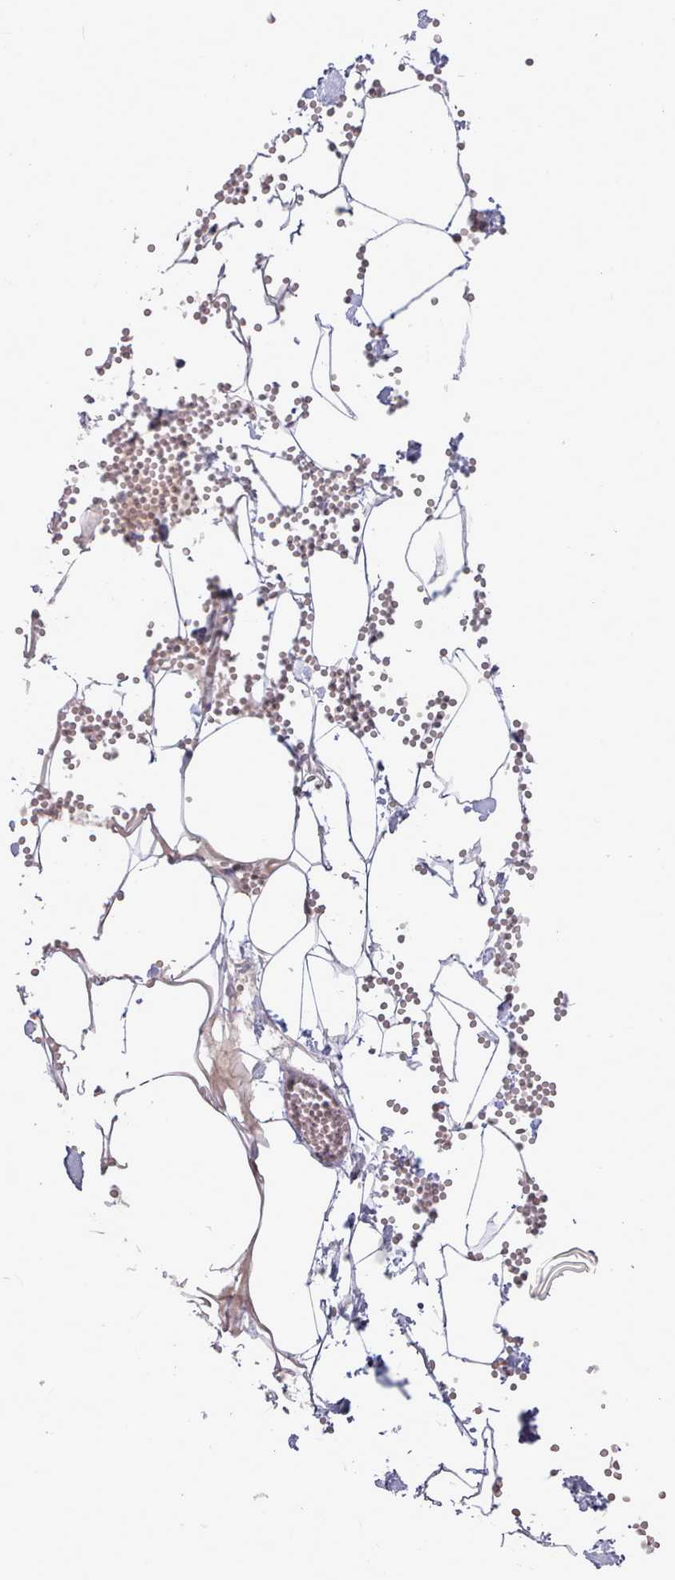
{"staining": {"intensity": "negative", "quantity": "none", "location": "none"}, "tissue": "adipose tissue", "cell_type": "Adipocytes", "image_type": "normal", "snomed": [{"axis": "morphology", "description": "Normal tissue, NOS"}, {"axis": "topography", "description": "Gallbladder"}, {"axis": "topography", "description": "Peripheral nerve tissue"}], "caption": "The photomicrograph shows no significant staining in adipocytes of adipose tissue.", "gene": "AHCY", "patient": {"sex": "male", "age": 38}}